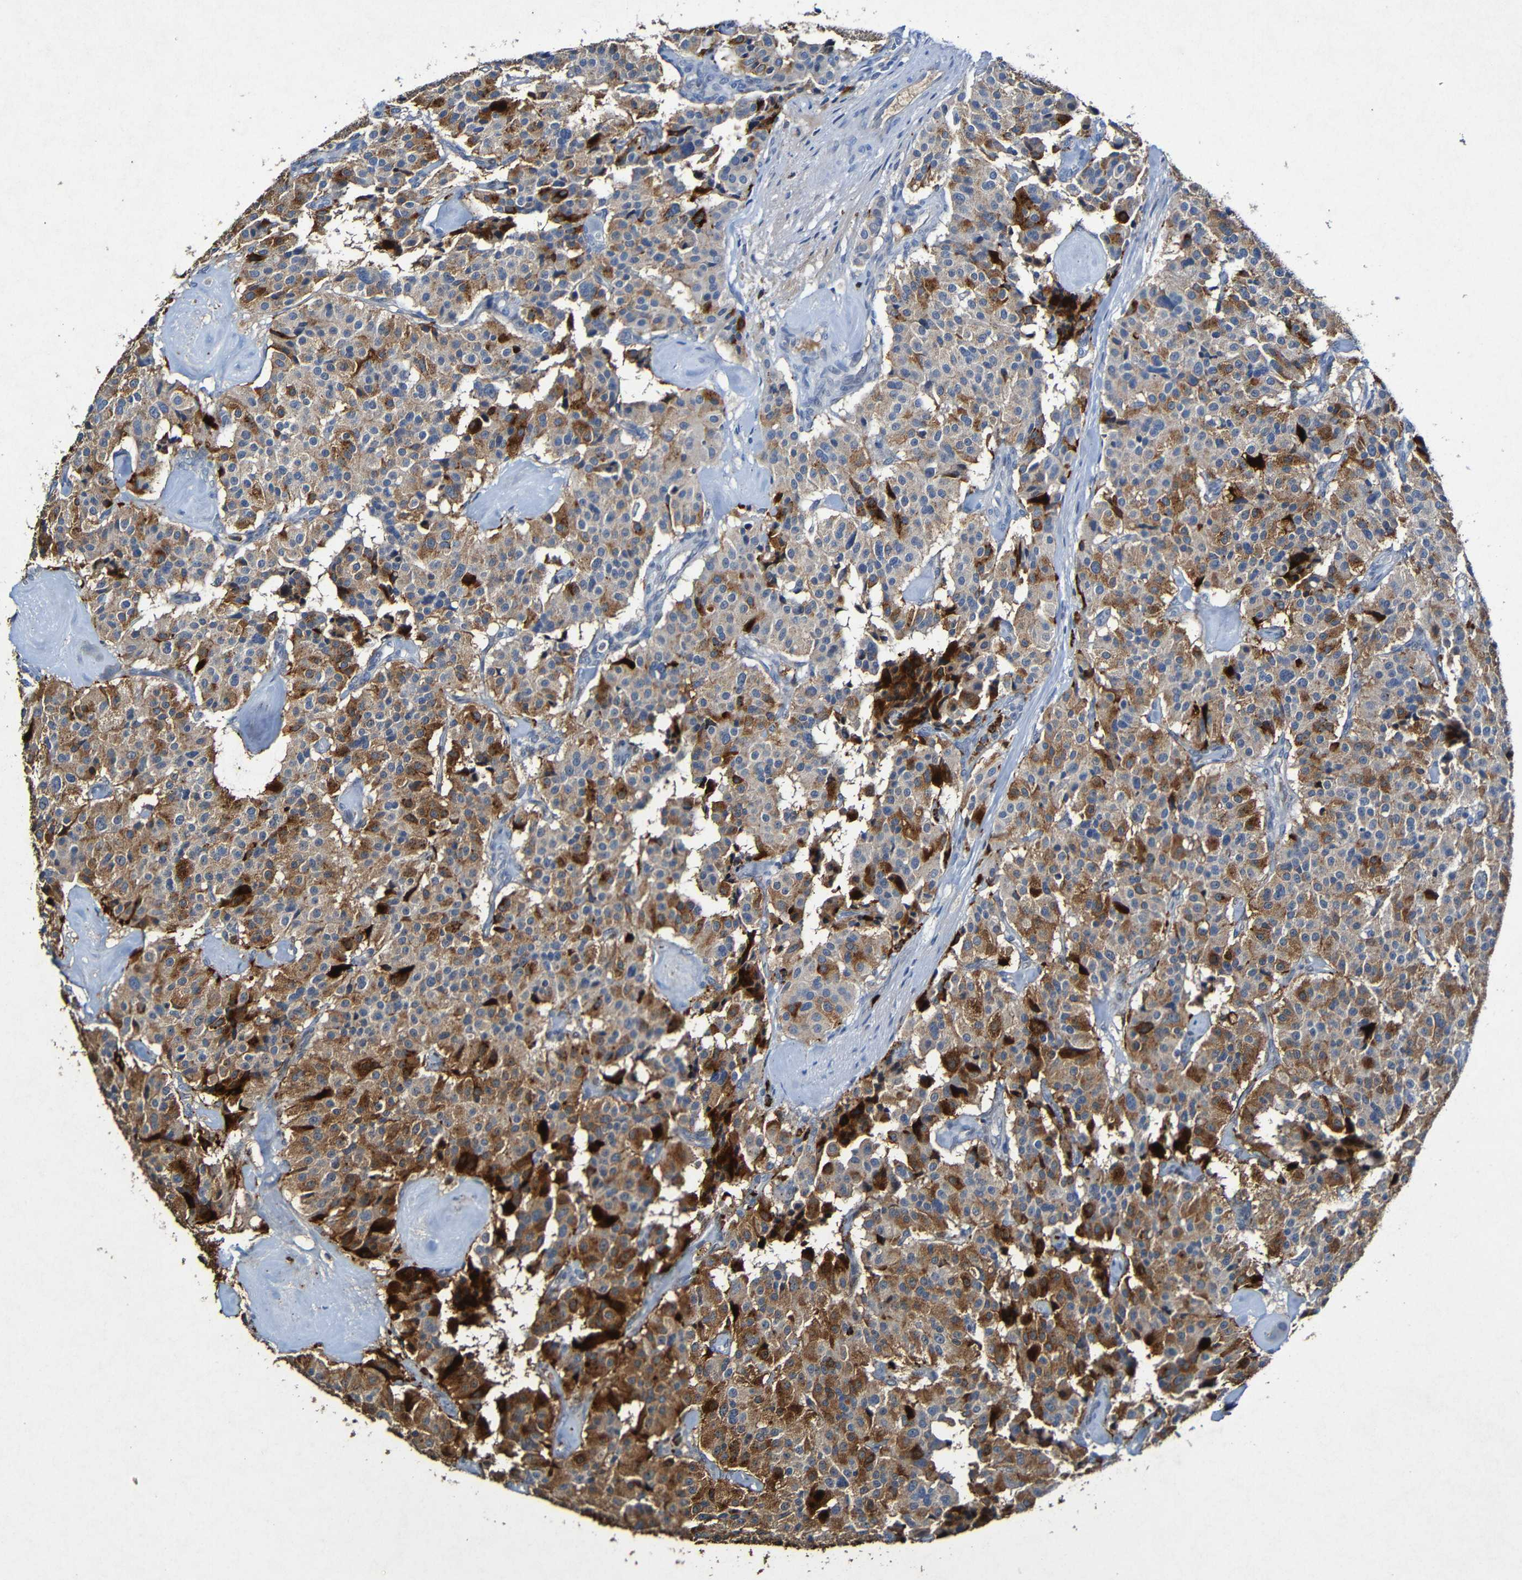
{"staining": {"intensity": "moderate", "quantity": ">75%", "location": "cytoplasmic/membranous"}, "tissue": "carcinoid", "cell_type": "Tumor cells", "image_type": "cancer", "snomed": [{"axis": "morphology", "description": "Carcinoid, malignant, NOS"}, {"axis": "topography", "description": "Lung"}], "caption": "A micrograph of human carcinoid stained for a protein shows moderate cytoplasmic/membranous brown staining in tumor cells. (brown staining indicates protein expression, while blue staining denotes nuclei).", "gene": "LRRC70", "patient": {"sex": "male", "age": 30}}